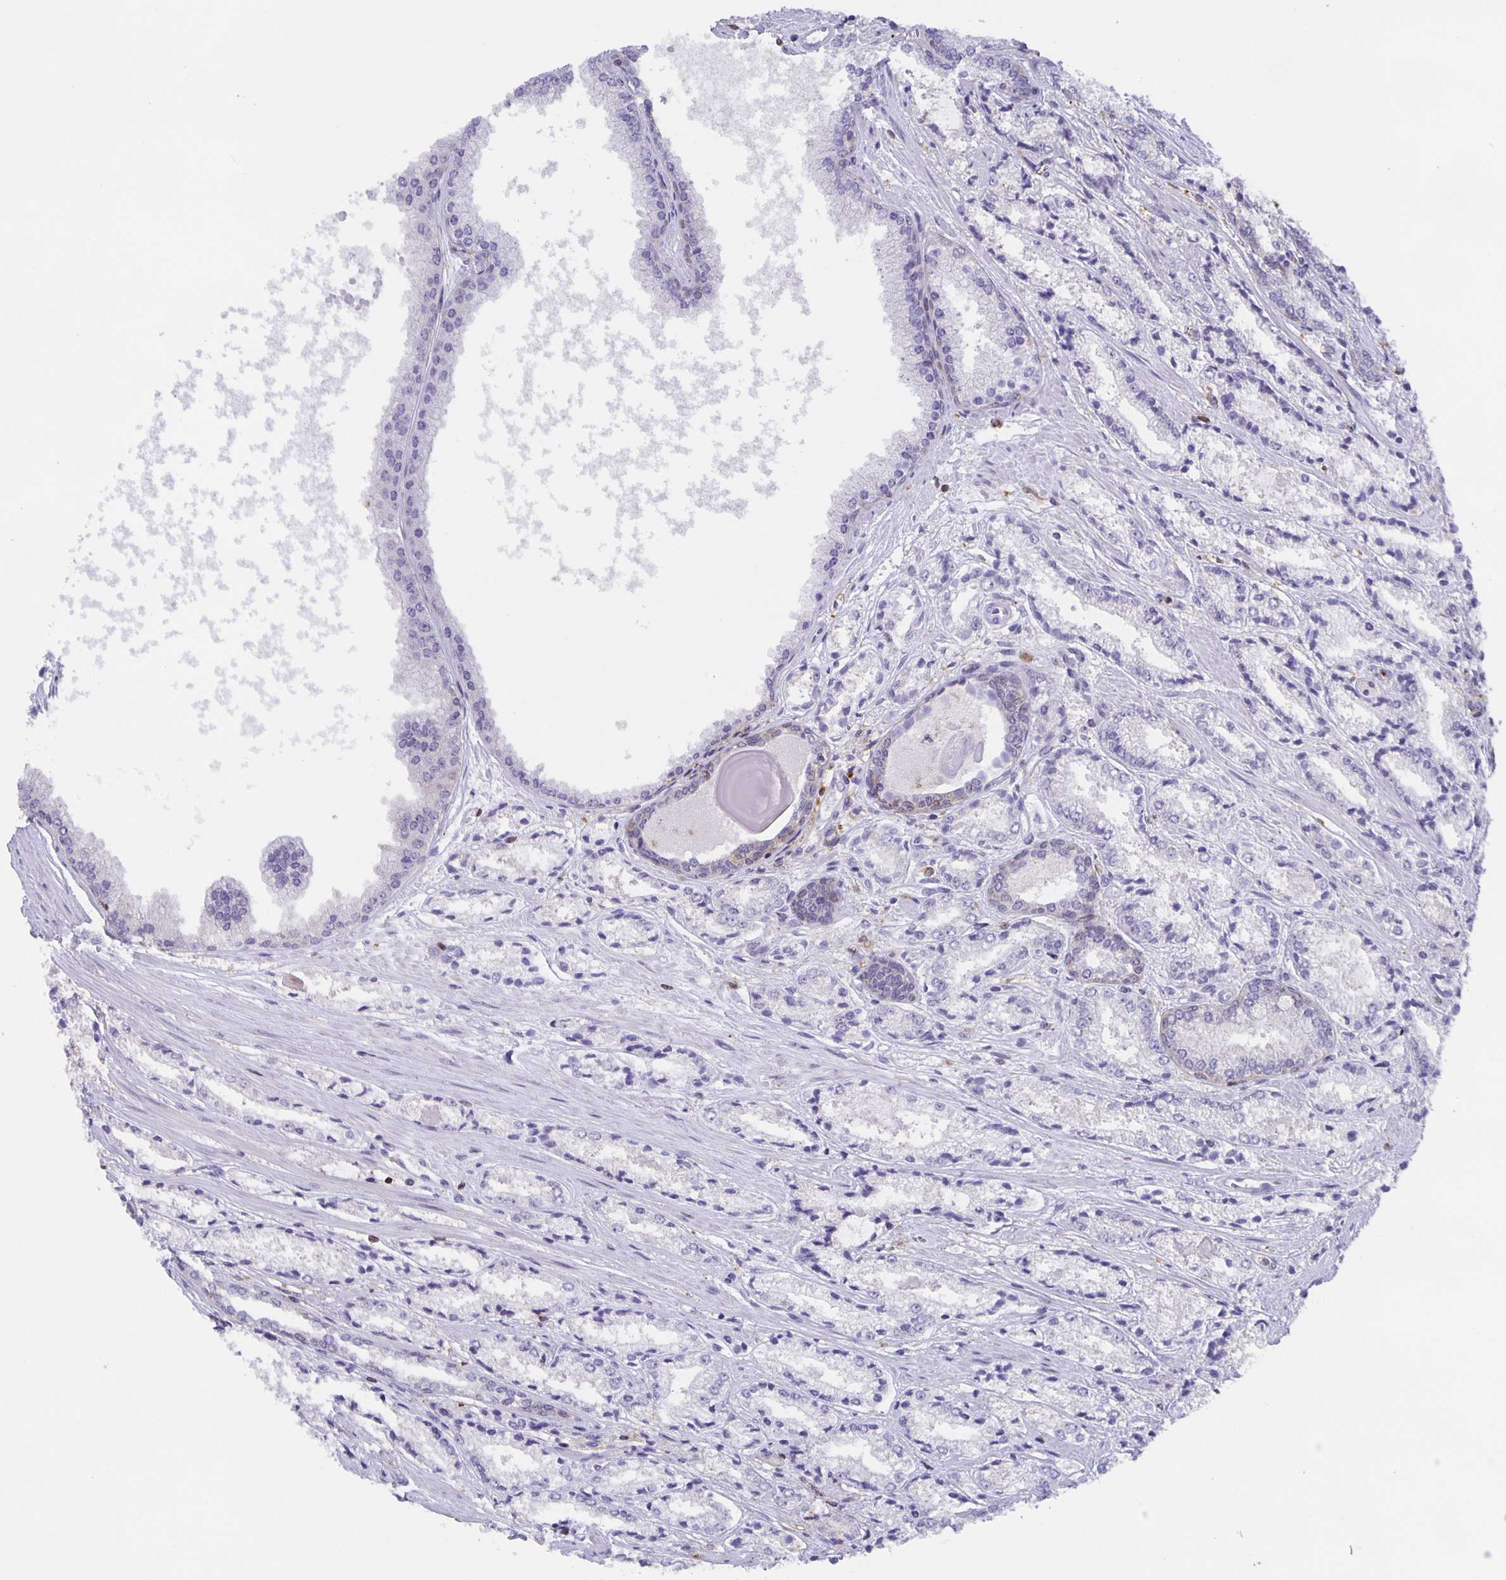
{"staining": {"intensity": "negative", "quantity": "none", "location": "none"}, "tissue": "prostate cancer", "cell_type": "Tumor cells", "image_type": "cancer", "snomed": [{"axis": "morphology", "description": "Adenocarcinoma, High grade"}, {"axis": "topography", "description": "Prostate"}], "caption": "This is an IHC micrograph of prostate high-grade adenocarcinoma. There is no staining in tumor cells.", "gene": "MARCHF6", "patient": {"sex": "male", "age": 64}}